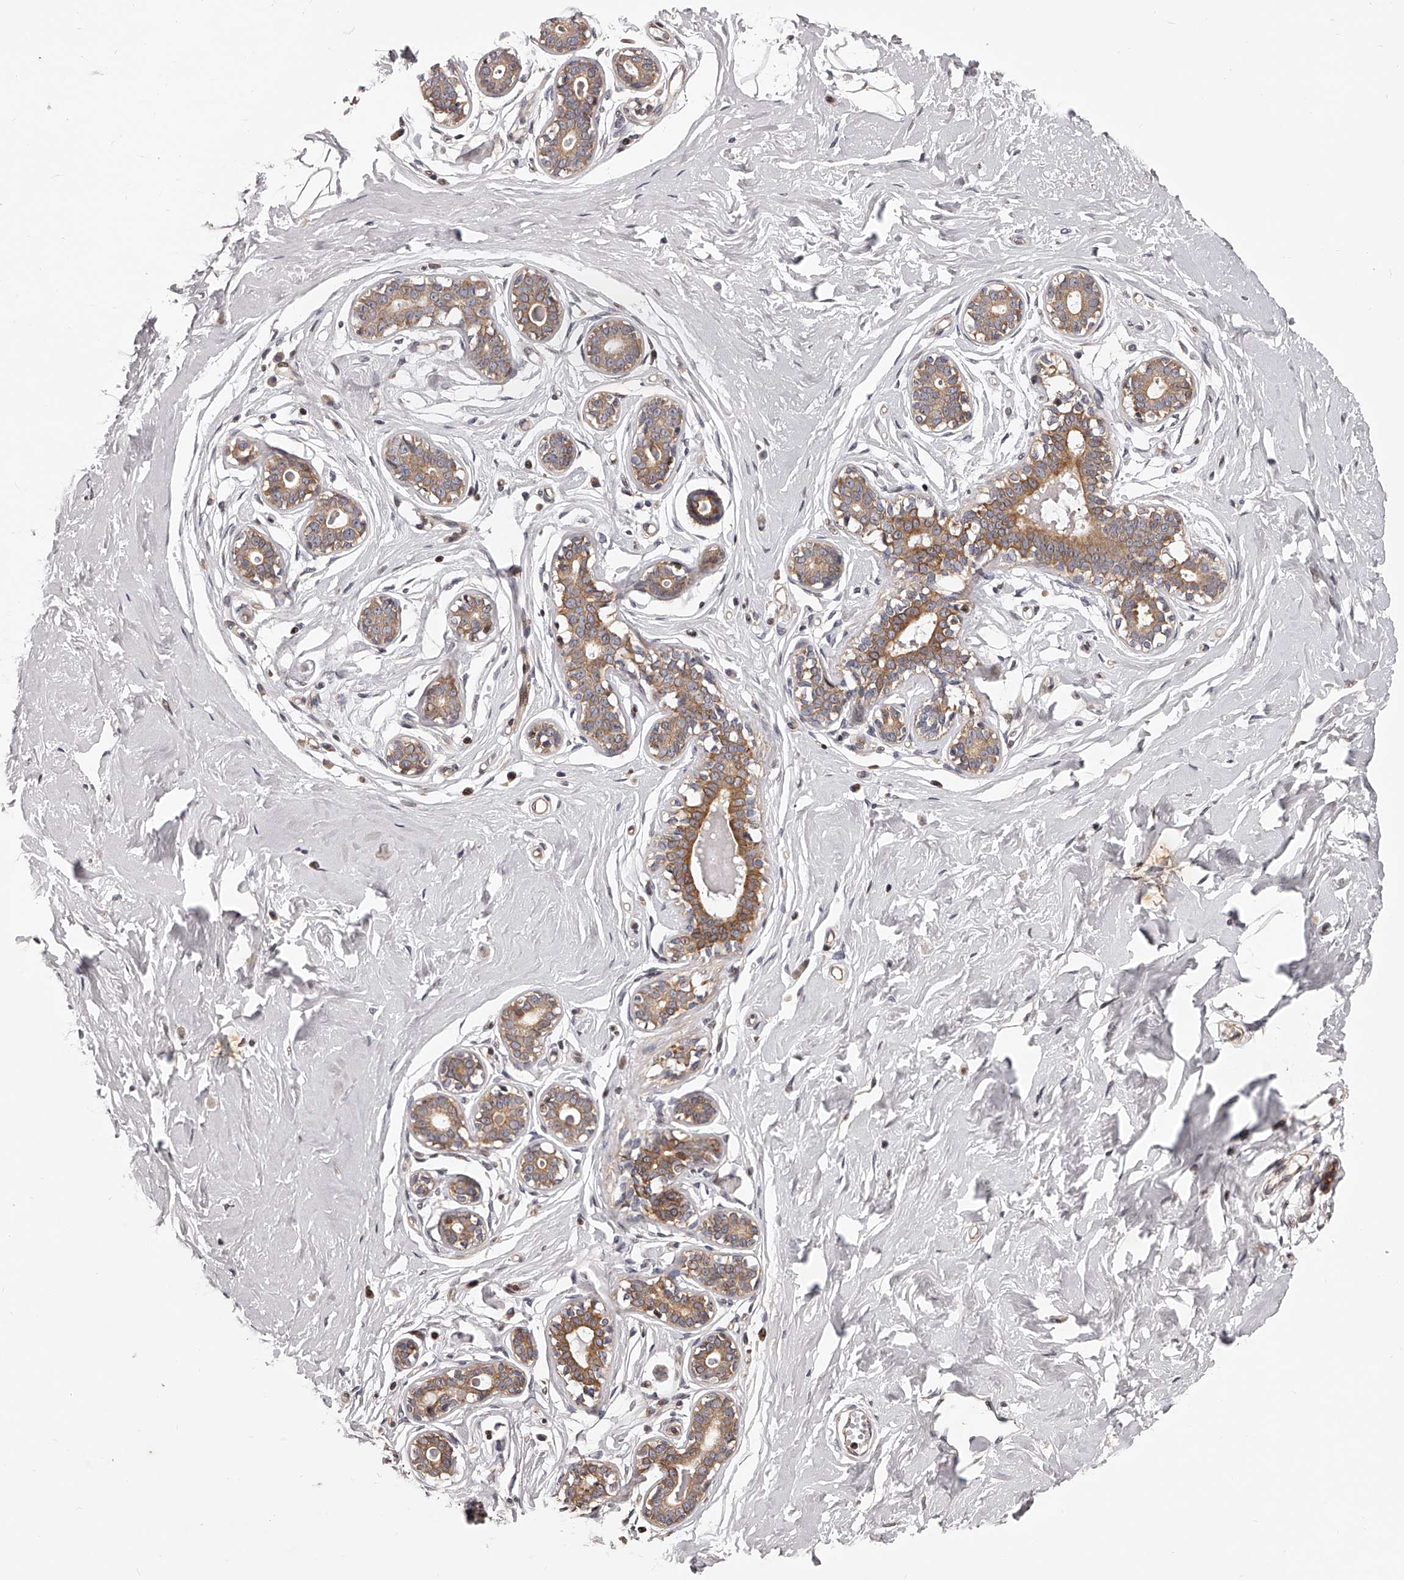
{"staining": {"intensity": "negative", "quantity": "none", "location": "none"}, "tissue": "breast", "cell_type": "Adipocytes", "image_type": "normal", "snomed": [{"axis": "morphology", "description": "Normal tissue, NOS"}, {"axis": "morphology", "description": "Adenoma, NOS"}, {"axis": "topography", "description": "Breast"}], "caption": "DAB immunohistochemical staining of normal human breast shows no significant staining in adipocytes. (DAB immunohistochemistry with hematoxylin counter stain).", "gene": "PFDN2", "patient": {"sex": "female", "age": 23}}